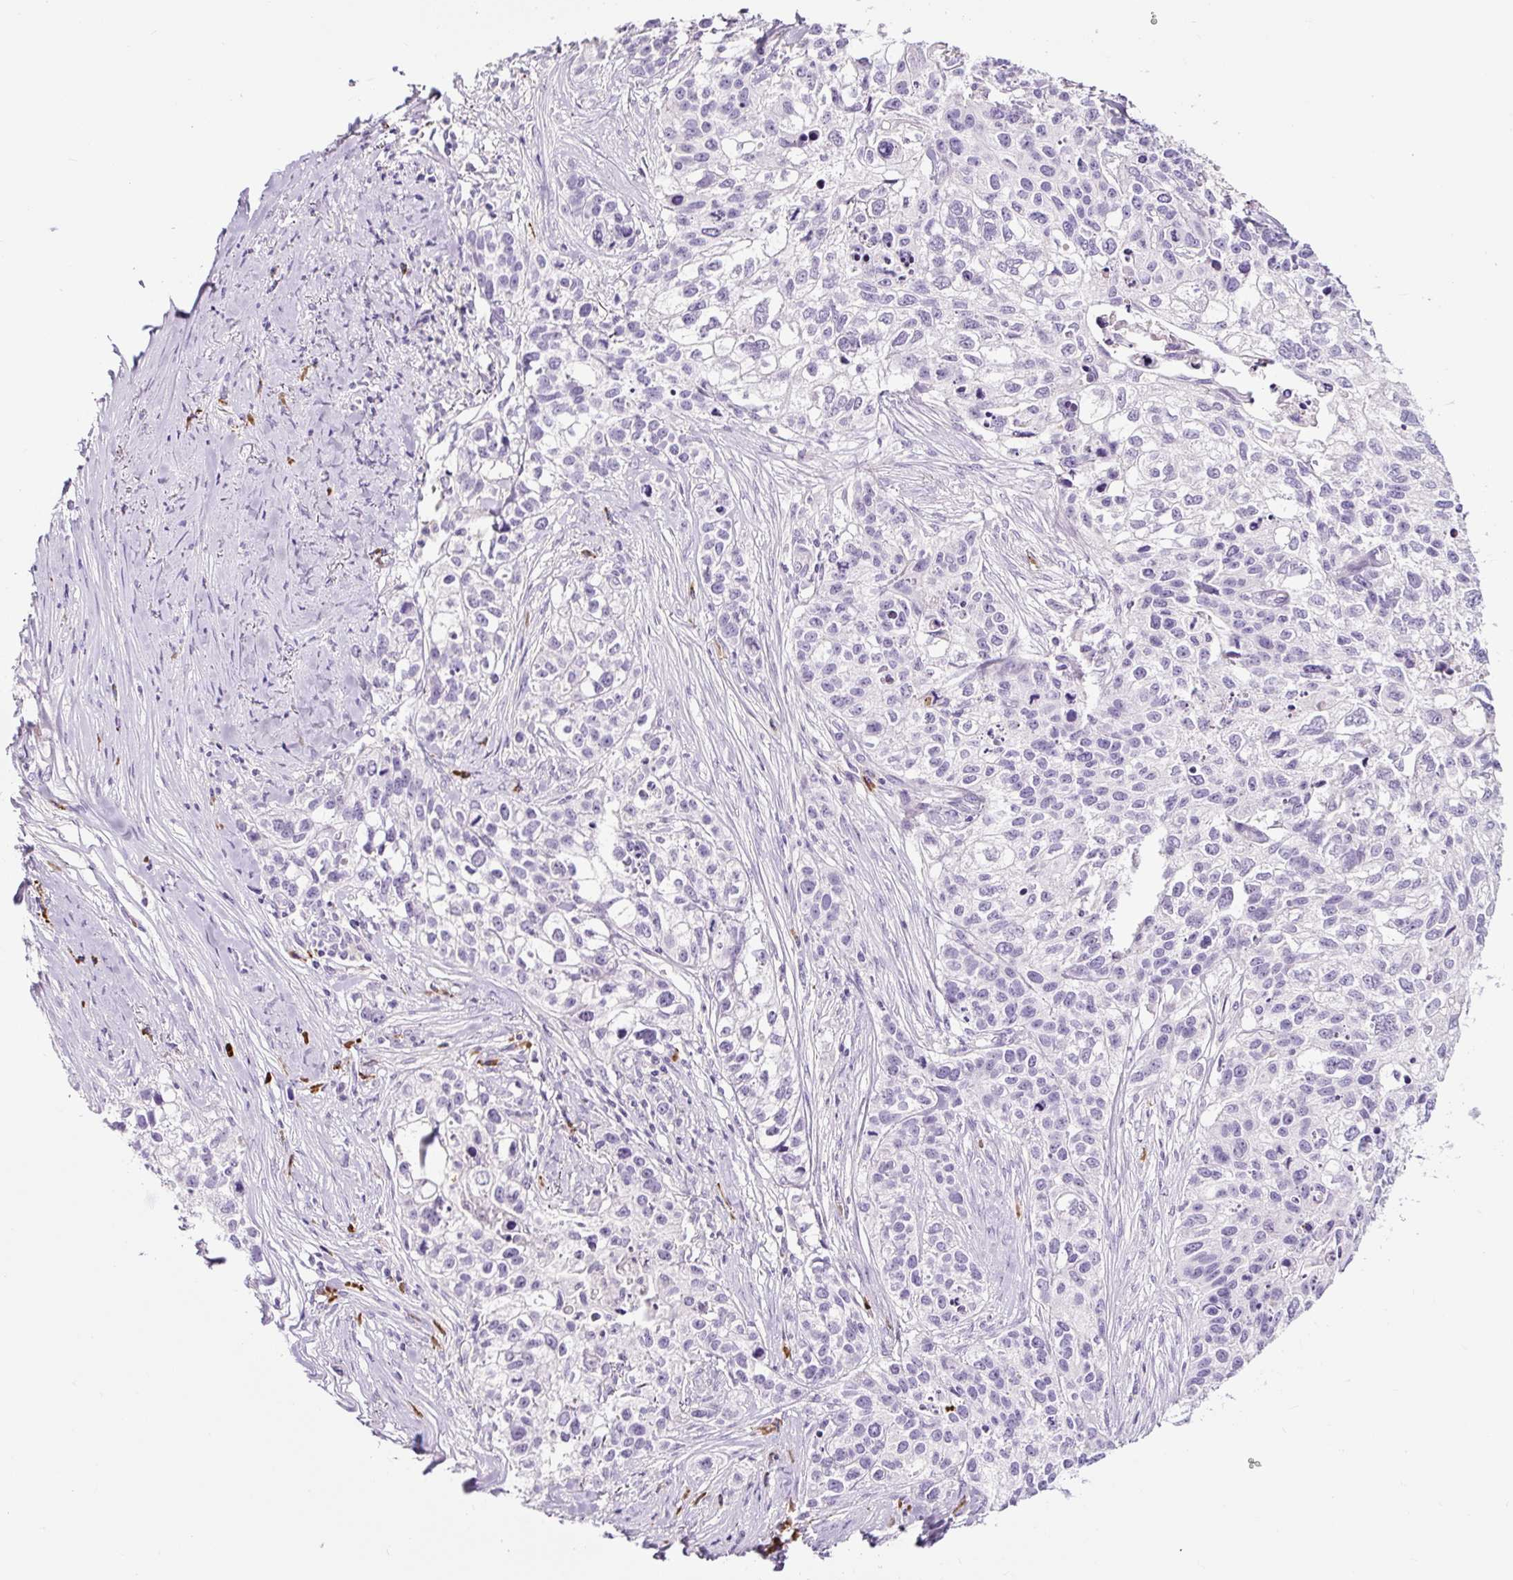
{"staining": {"intensity": "negative", "quantity": "none", "location": "none"}, "tissue": "lung cancer", "cell_type": "Tumor cells", "image_type": "cancer", "snomed": [{"axis": "morphology", "description": "Squamous cell carcinoma, NOS"}, {"axis": "topography", "description": "Lung"}], "caption": "High magnification brightfield microscopy of lung cancer stained with DAB (brown) and counterstained with hematoxylin (blue): tumor cells show no significant expression.", "gene": "RNF212B", "patient": {"sex": "male", "age": 74}}